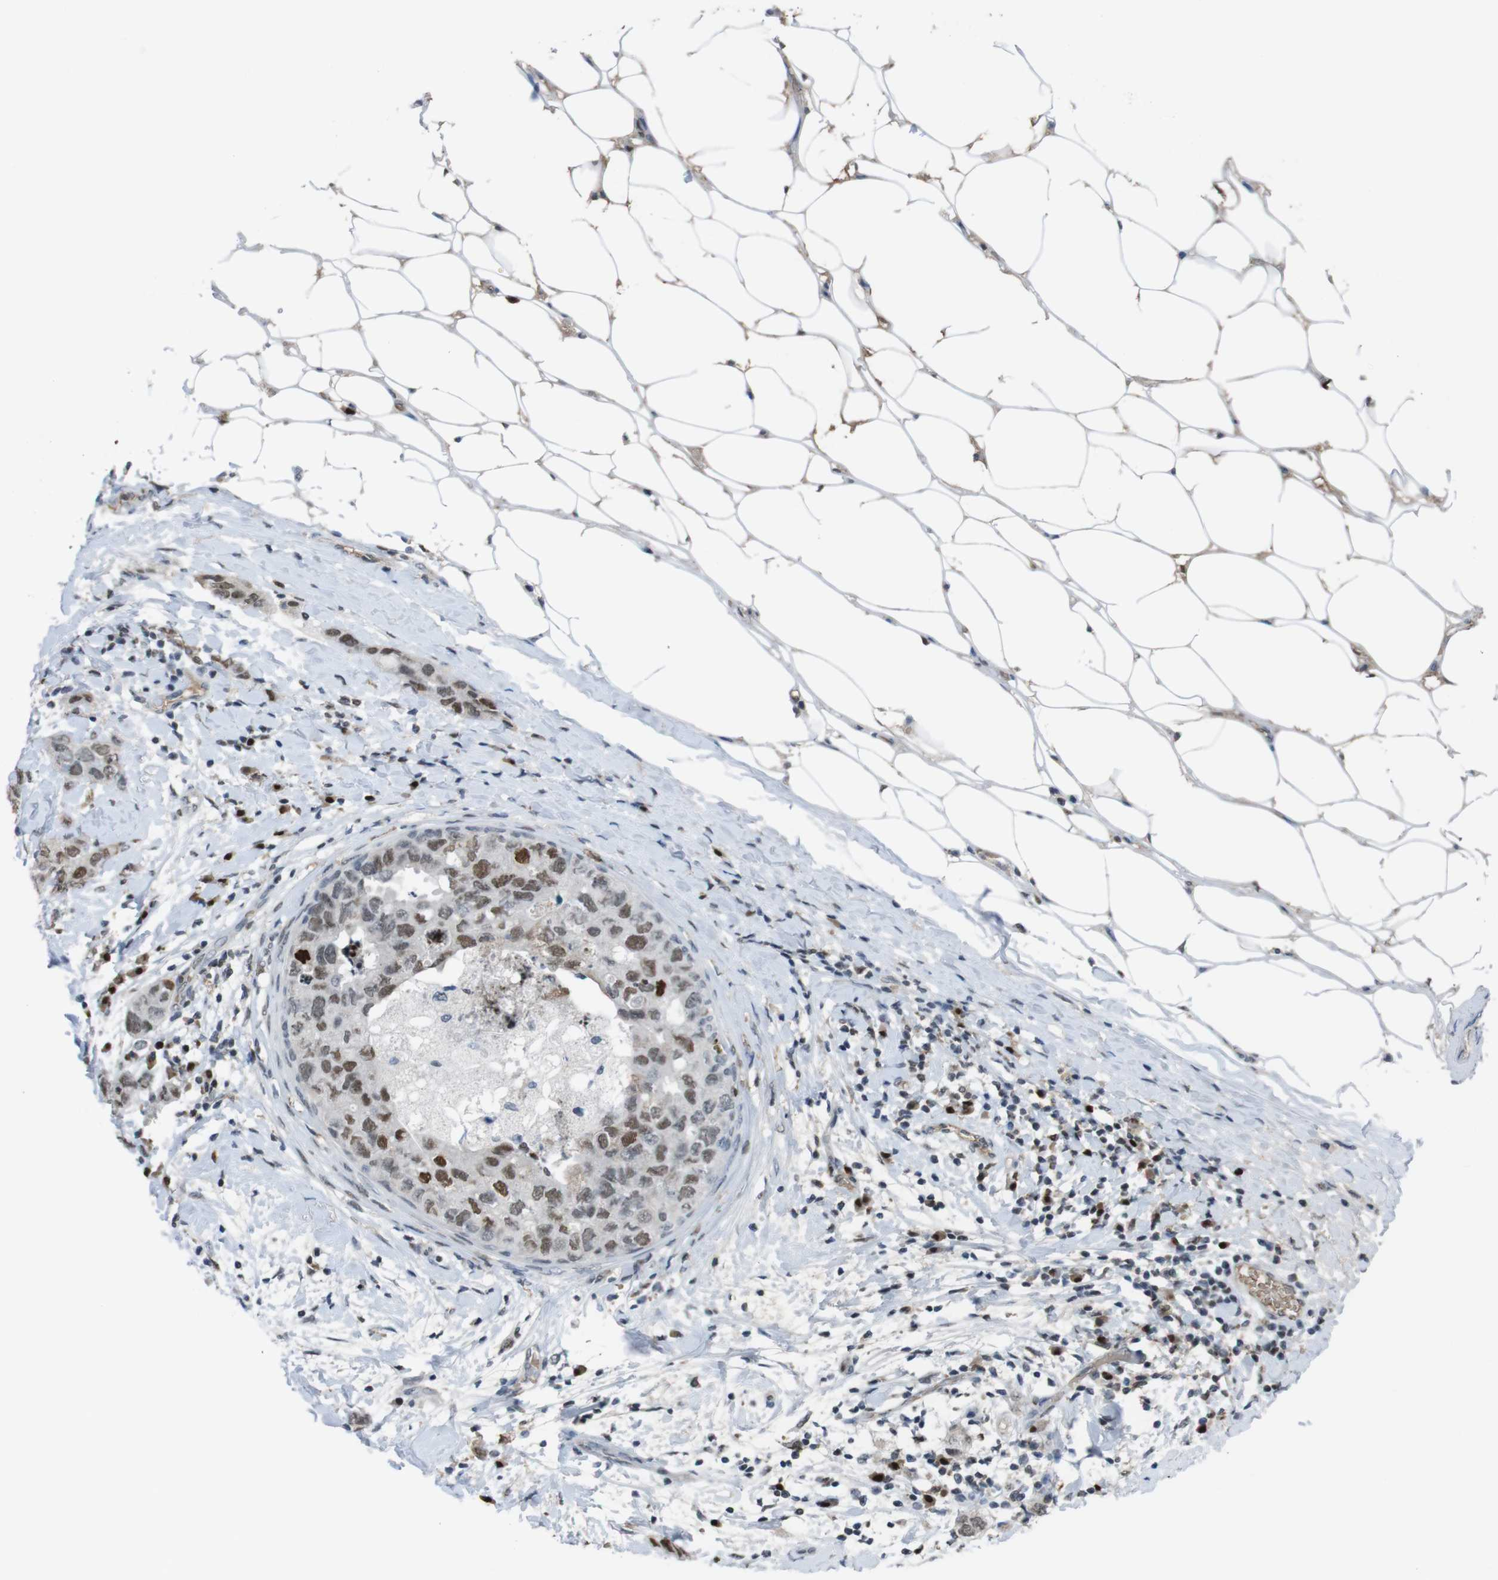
{"staining": {"intensity": "weak", "quantity": "25%-75%", "location": "nuclear"}, "tissue": "breast cancer", "cell_type": "Tumor cells", "image_type": "cancer", "snomed": [{"axis": "morphology", "description": "Duct carcinoma"}, {"axis": "topography", "description": "Breast"}], "caption": "Breast invasive ductal carcinoma stained for a protein (brown) reveals weak nuclear positive positivity in about 25%-75% of tumor cells.", "gene": "SUB1", "patient": {"sex": "female", "age": 50}}